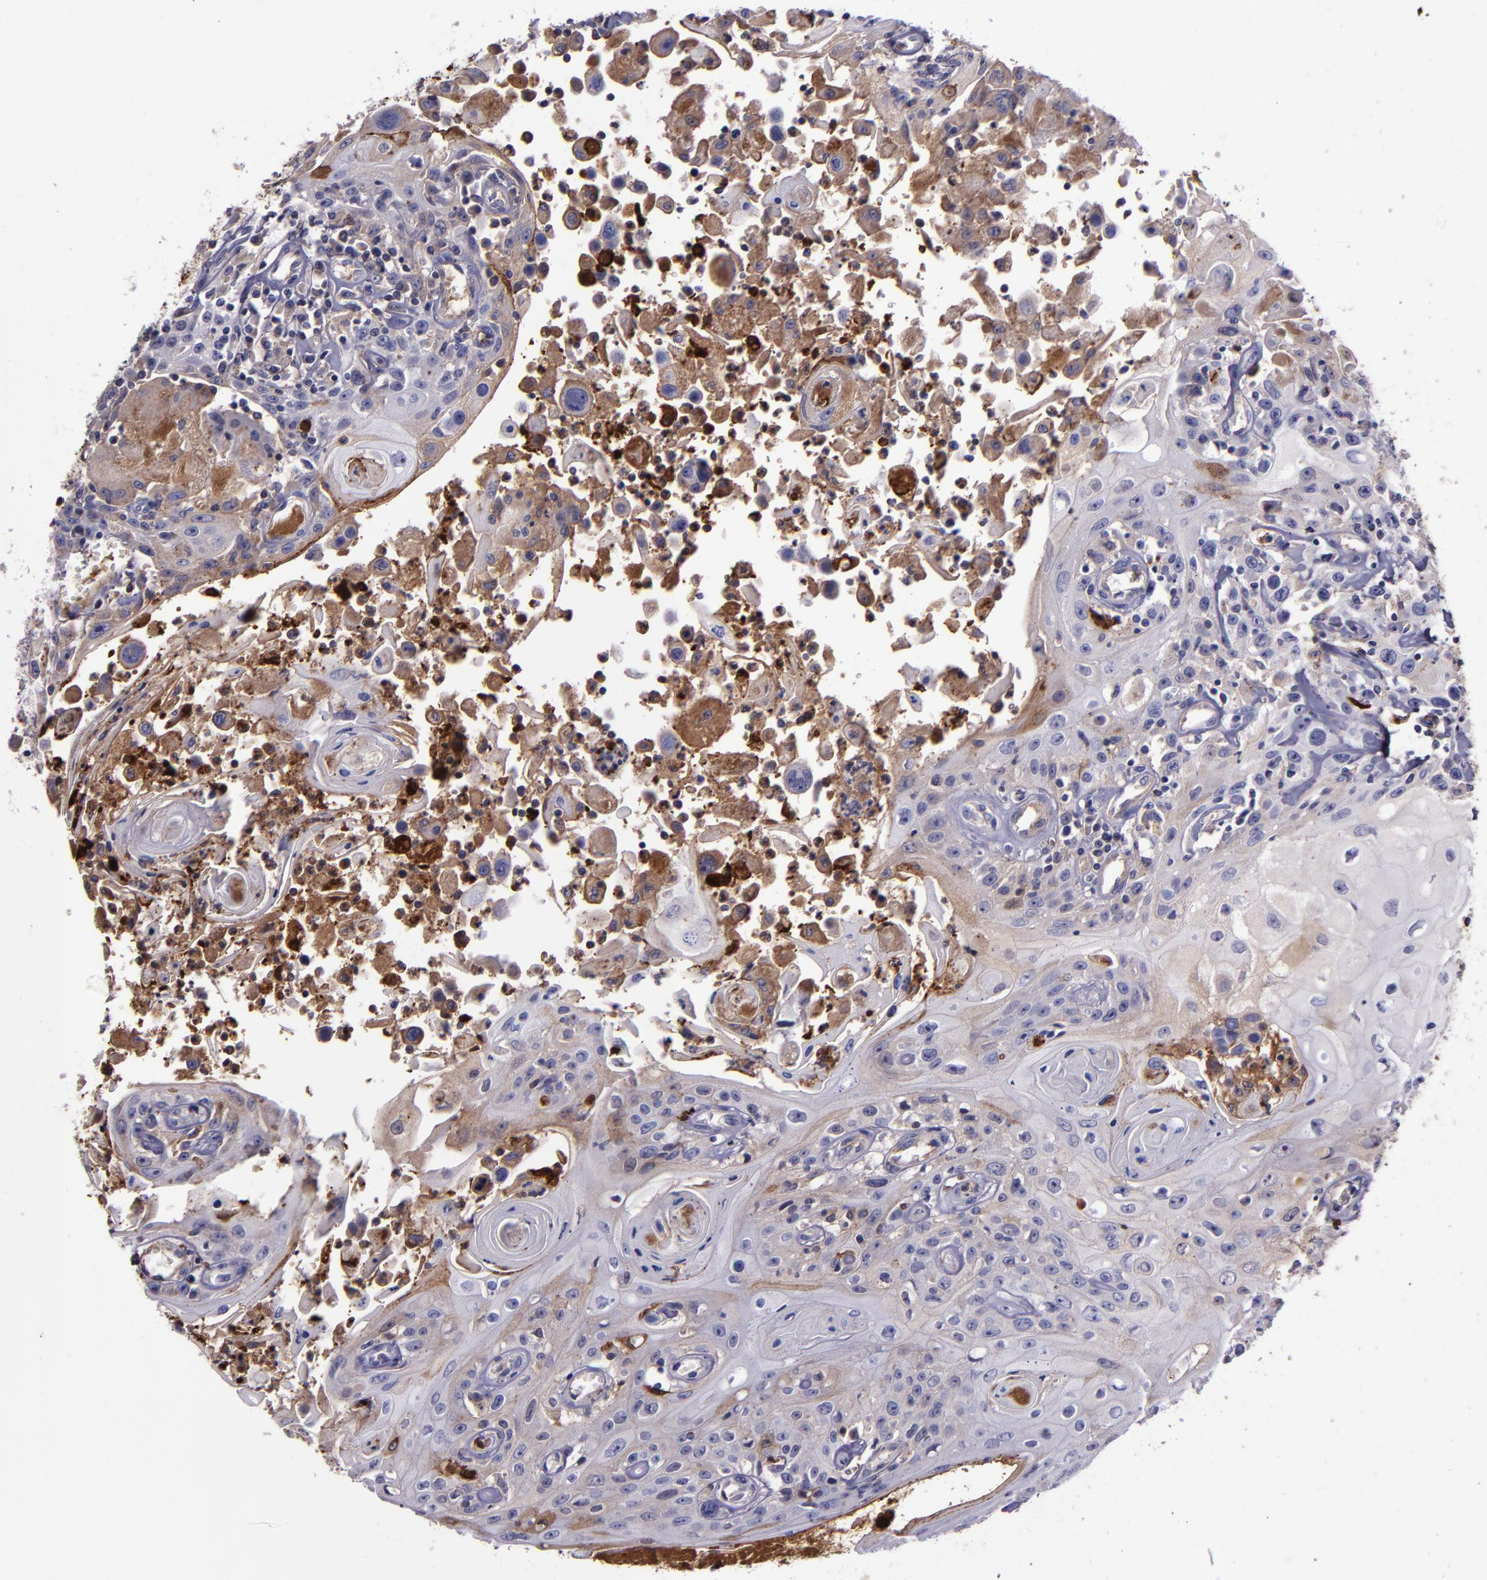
{"staining": {"intensity": "weak", "quantity": "25%-75%", "location": "cytoplasmic/membranous"}, "tissue": "head and neck cancer", "cell_type": "Tumor cells", "image_type": "cancer", "snomed": [{"axis": "morphology", "description": "Squamous cell carcinoma, NOS"}, {"axis": "topography", "description": "Oral tissue"}, {"axis": "topography", "description": "Head-Neck"}], "caption": "Tumor cells exhibit low levels of weak cytoplasmic/membranous expression in about 25%-75% of cells in human head and neck cancer (squamous cell carcinoma).", "gene": "APOH", "patient": {"sex": "female", "age": 76}}